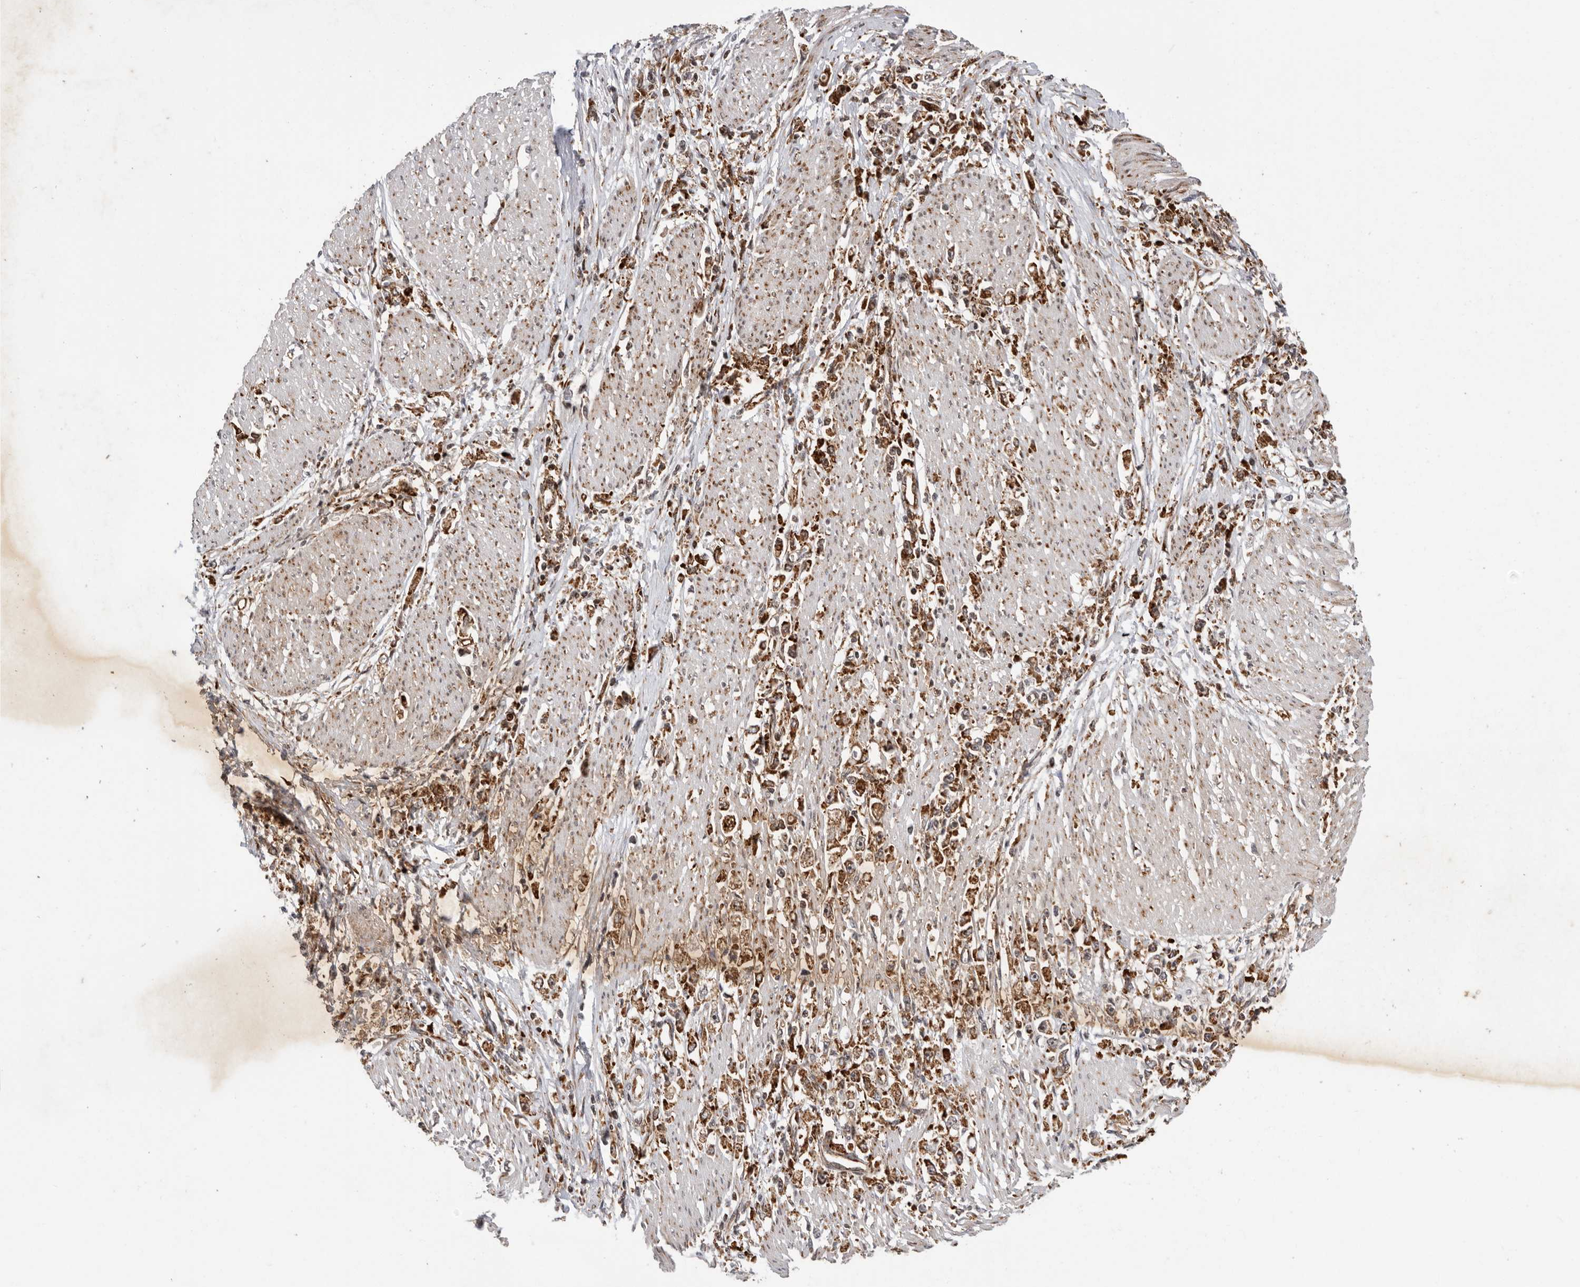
{"staining": {"intensity": "strong", "quantity": ">75%", "location": "cytoplasmic/membranous"}, "tissue": "stomach cancer", "cell_type": "Tumor cells", "image_type": "cancer", "snomed": [{"axis": "morphology", "description": "Adenocarcinoma, NOS"}, {"axis": "topography", "description": "Stomach"}], "caption": "Protein expression analysis of stomach cancer demonstrates strong cytoplasmic/membranous positivity in approximately >75% of tumor cells.", "gene": "FZD3", "patient": {"sex": "female", "age": 59}}